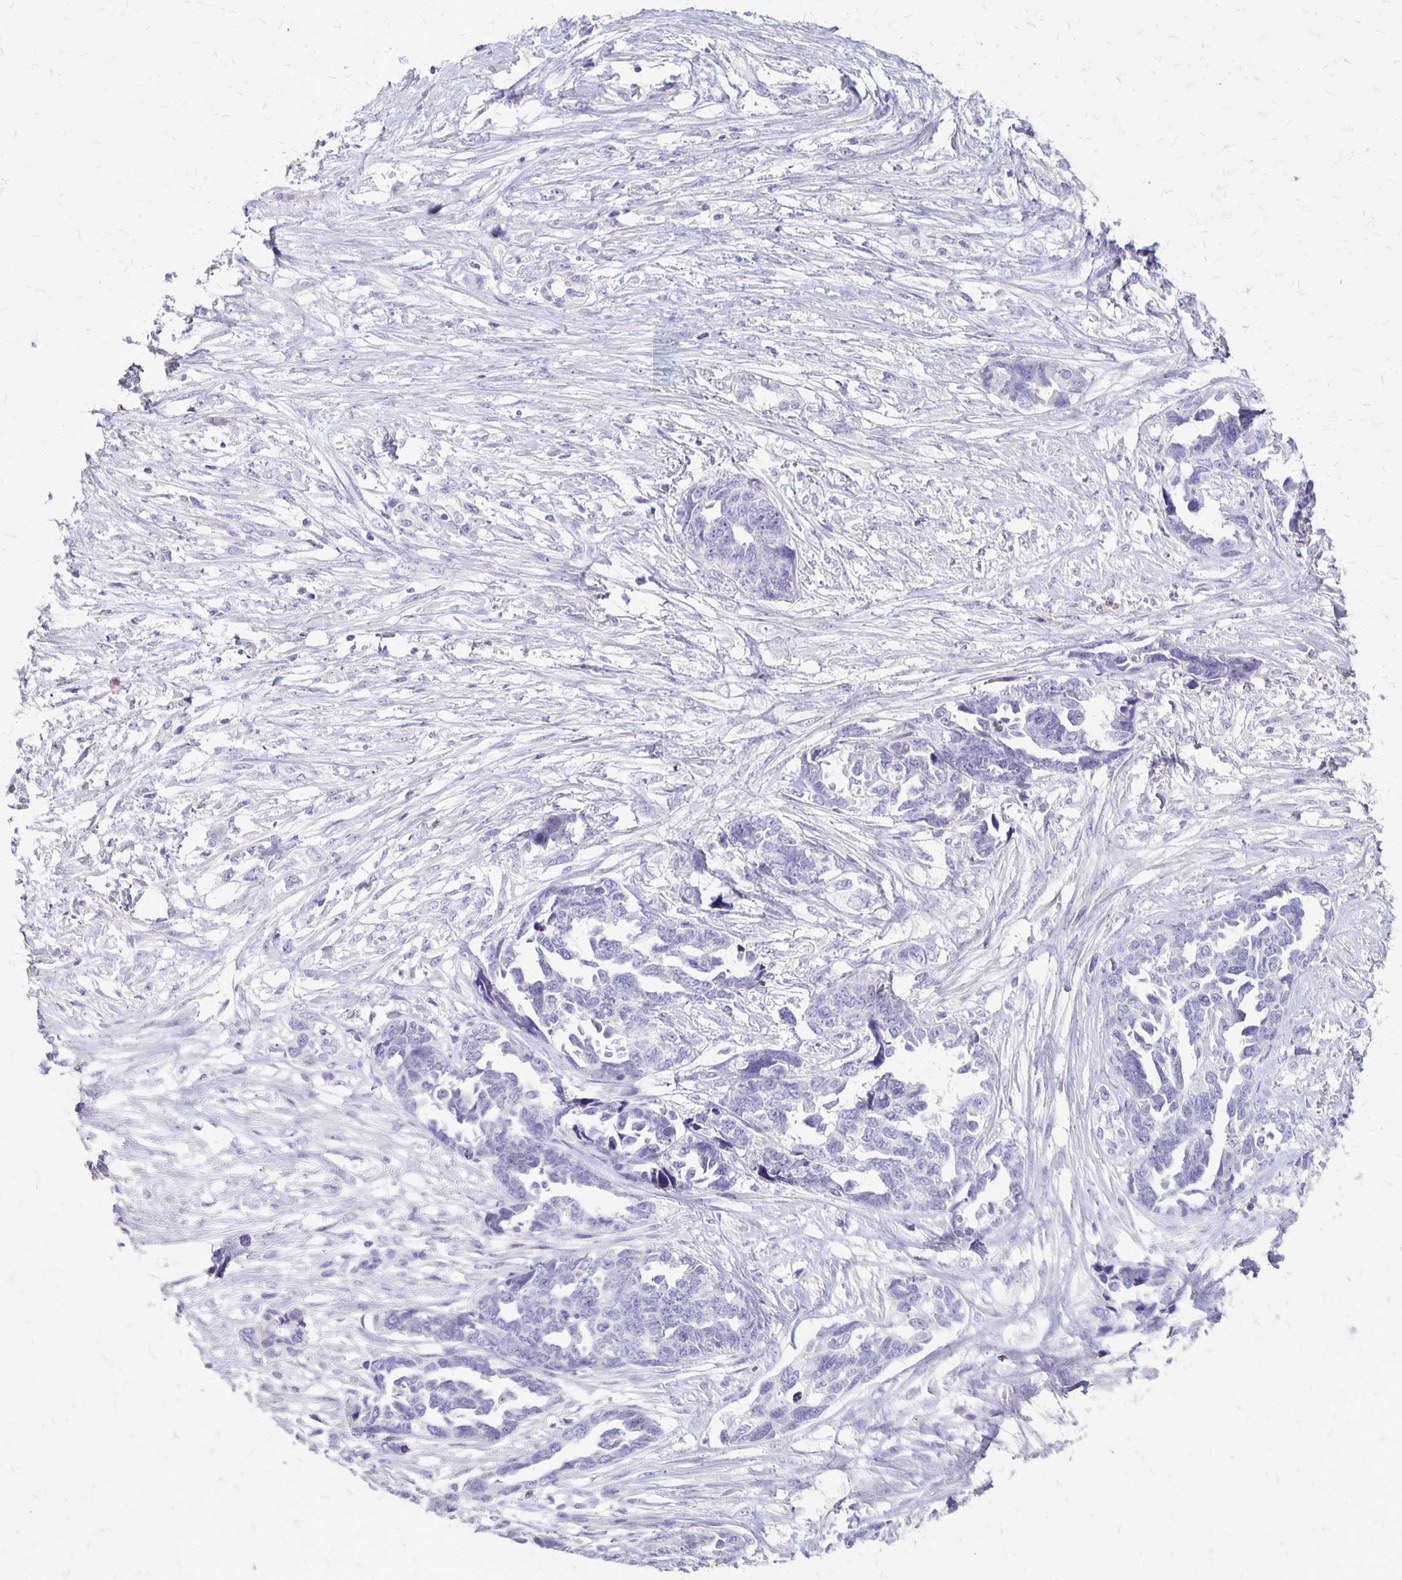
{"staining": {"intensity": "negative", "quantity": "none", "location": "none"}, "tissue": "ovarian cancer", "cell_type": "Tumor cells", "image_type": "cancer", "snomed": [{"axis": "morphology", "description": "Cystadenocarcinoma, serous, NOS"}, {"axis": "topography", "description": "Ovary"}], "caption": "Protein analysis of ovarian cancer (serous cystadenocarcinoma) demonstrates no significant expression in tumor cells.", "gene": "SEPTIN5", "patient": {"sex": "female", "age": 69}}